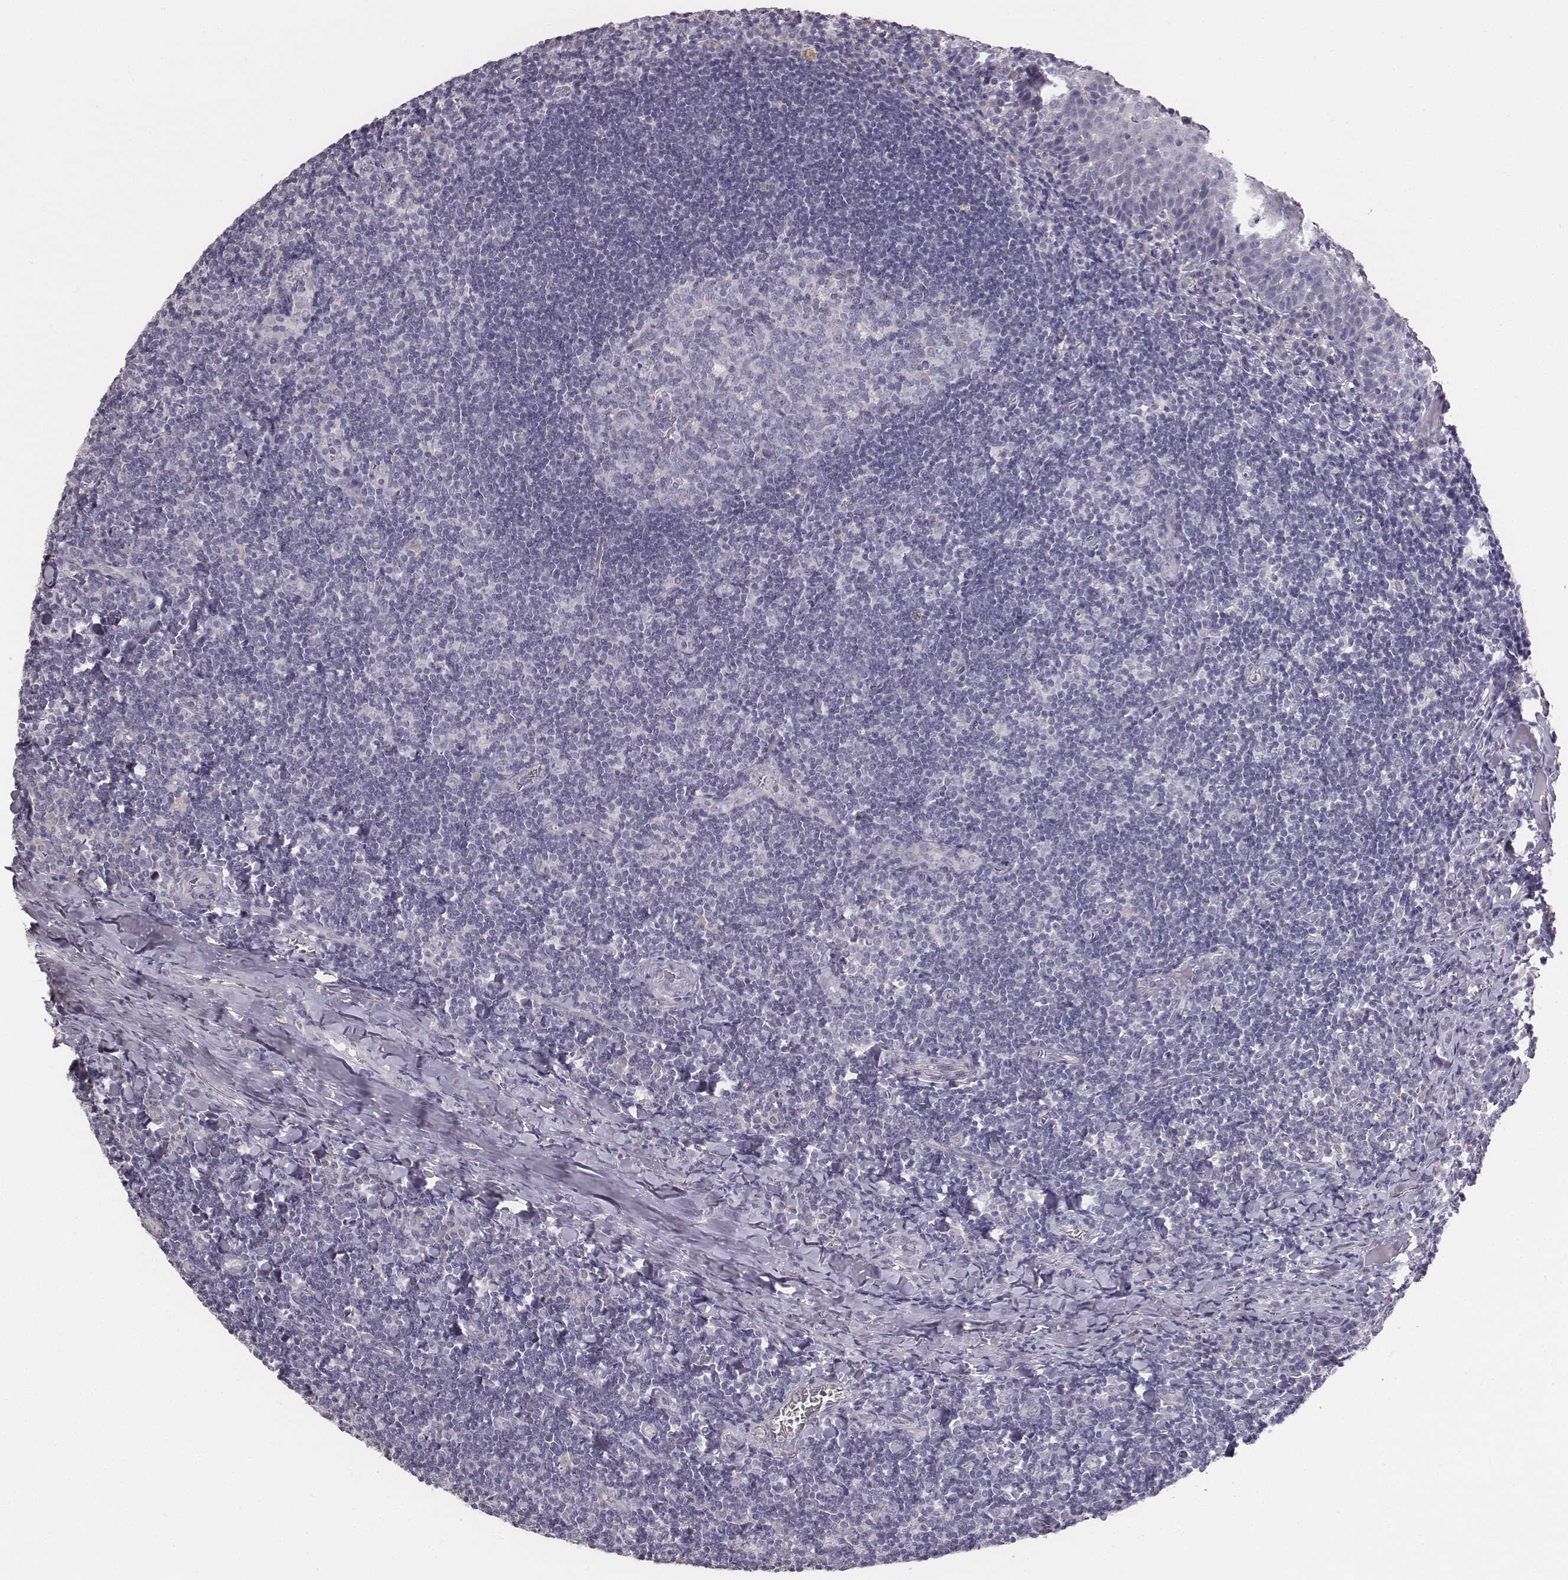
{"staining": {"intensity": "negative", "quantity": "none", "location": "none"}, "tissue": "tonsil", "cell_type": "Germinal center cells", "image_type": "normal", "snomed": [{"axis": "morphology", "description": "Normal tissue, NOS"}, {"axis": "morphology", "description": "Inflammation, NOS"}, {"axis": "topography", "description": "Tonsil"}], "caption": "Unremarkable tonsil was stained to show a protein in brown. There is no significant positivity in germinal center cells. (DAB immunohistochemistry (IHC) with hematoxylin counter stain).", "gene": "MYH6", "patient": {"sex": "female", "age": 31}}